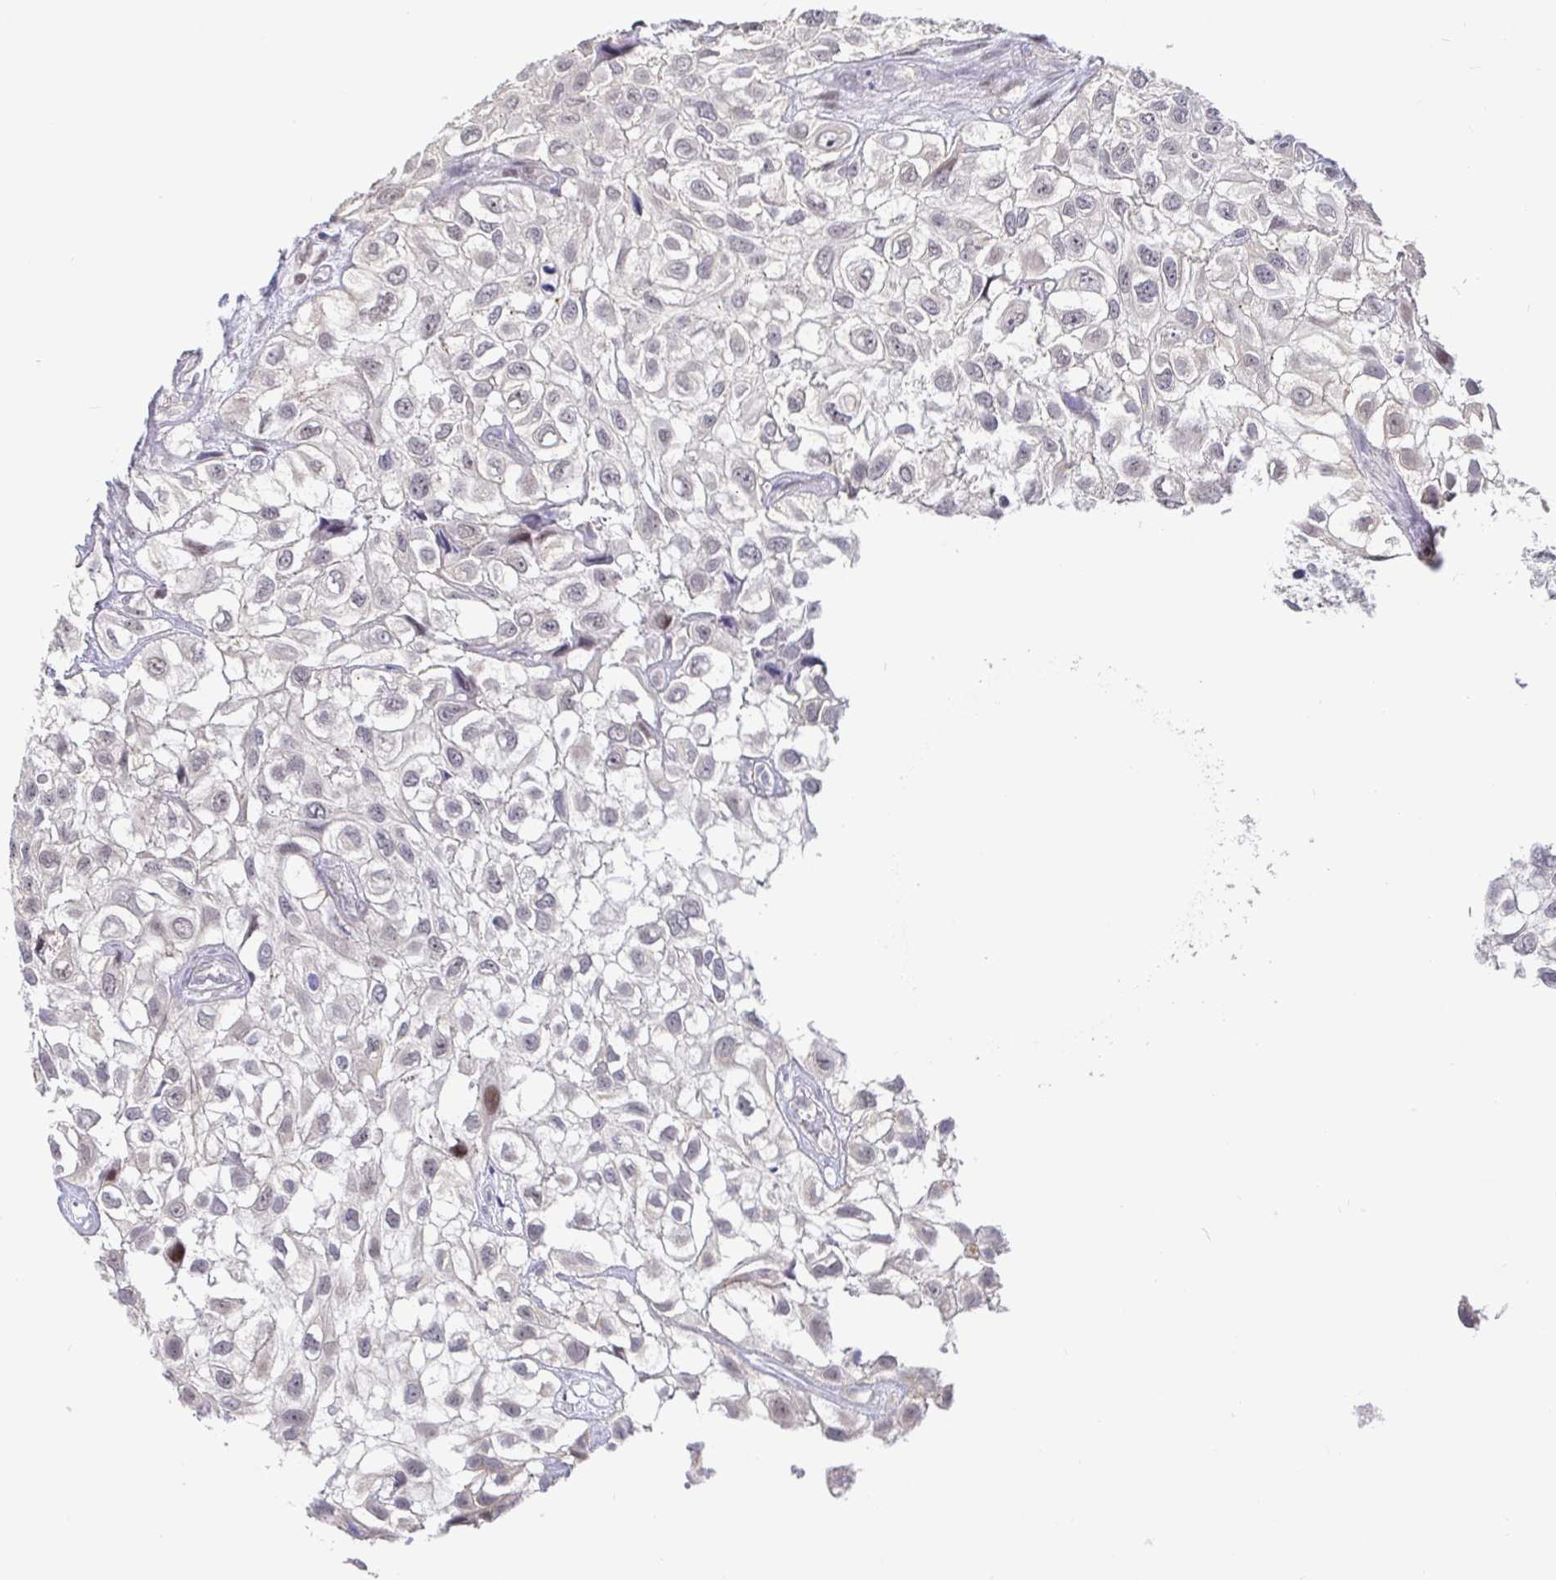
{"staining": {"intensity": "negative", "quantity": "none", "location": "none"}, "tissue": "urothelial cancer", "cell_type": "Tumor cells", "image_type": "cancer", "snomed": [{"axis": "morphology", "description": "Urothelial carcinoma, High grade"}, {"axis": "topography", "description": "Urinary bladder"}], "caption": "The image demonstrates no staining of tumor cells in urothelial carcinoma (high-grade). (Stains: DAB IHC with hematoxylin counter stain, Microscopy: brightfield microscopy at high magnification).", "gene": "CIT", "patient": {"sex": "male", "age": 56}}